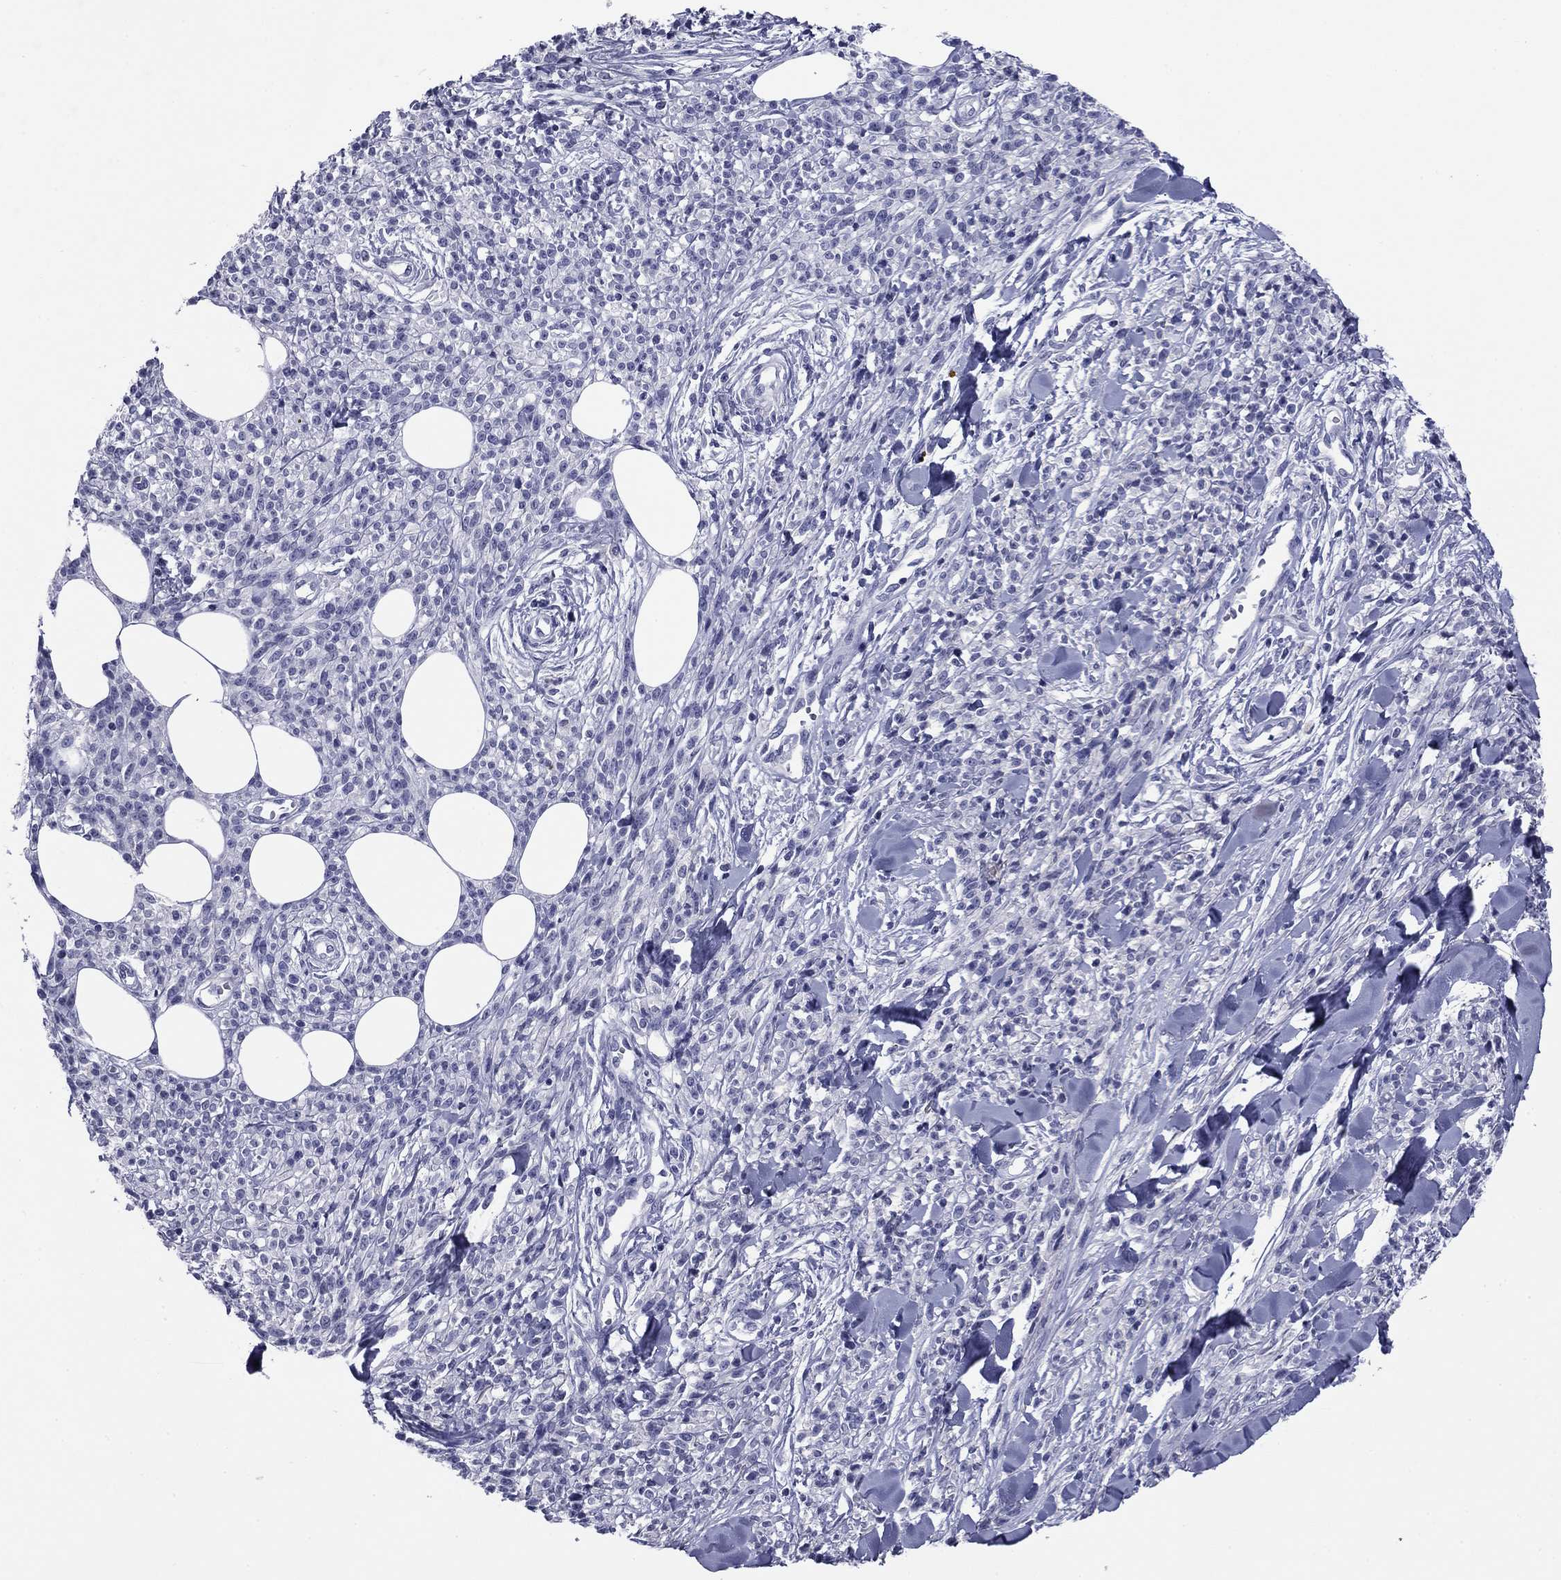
{"staining": {"intensity": "negative", "quantity": "none", "location": "none"}, "tissue": "melanoma", "cell_type": "Tumor cells", "image_type": "cancer", "snomed": [{"axis": "morphology", "description": "Malignant melanoma, NOS"}, {"axis": "topography", "description": "Skin"}, {"axis": "topography", "description": "Skin of trunk"}], "caption": "Immunohistochemical staining of human malignant melanoma displays no significant expression in tumor cells.", "gene": "ABCC2", "patient": {"sex": "male", "age": 74}}